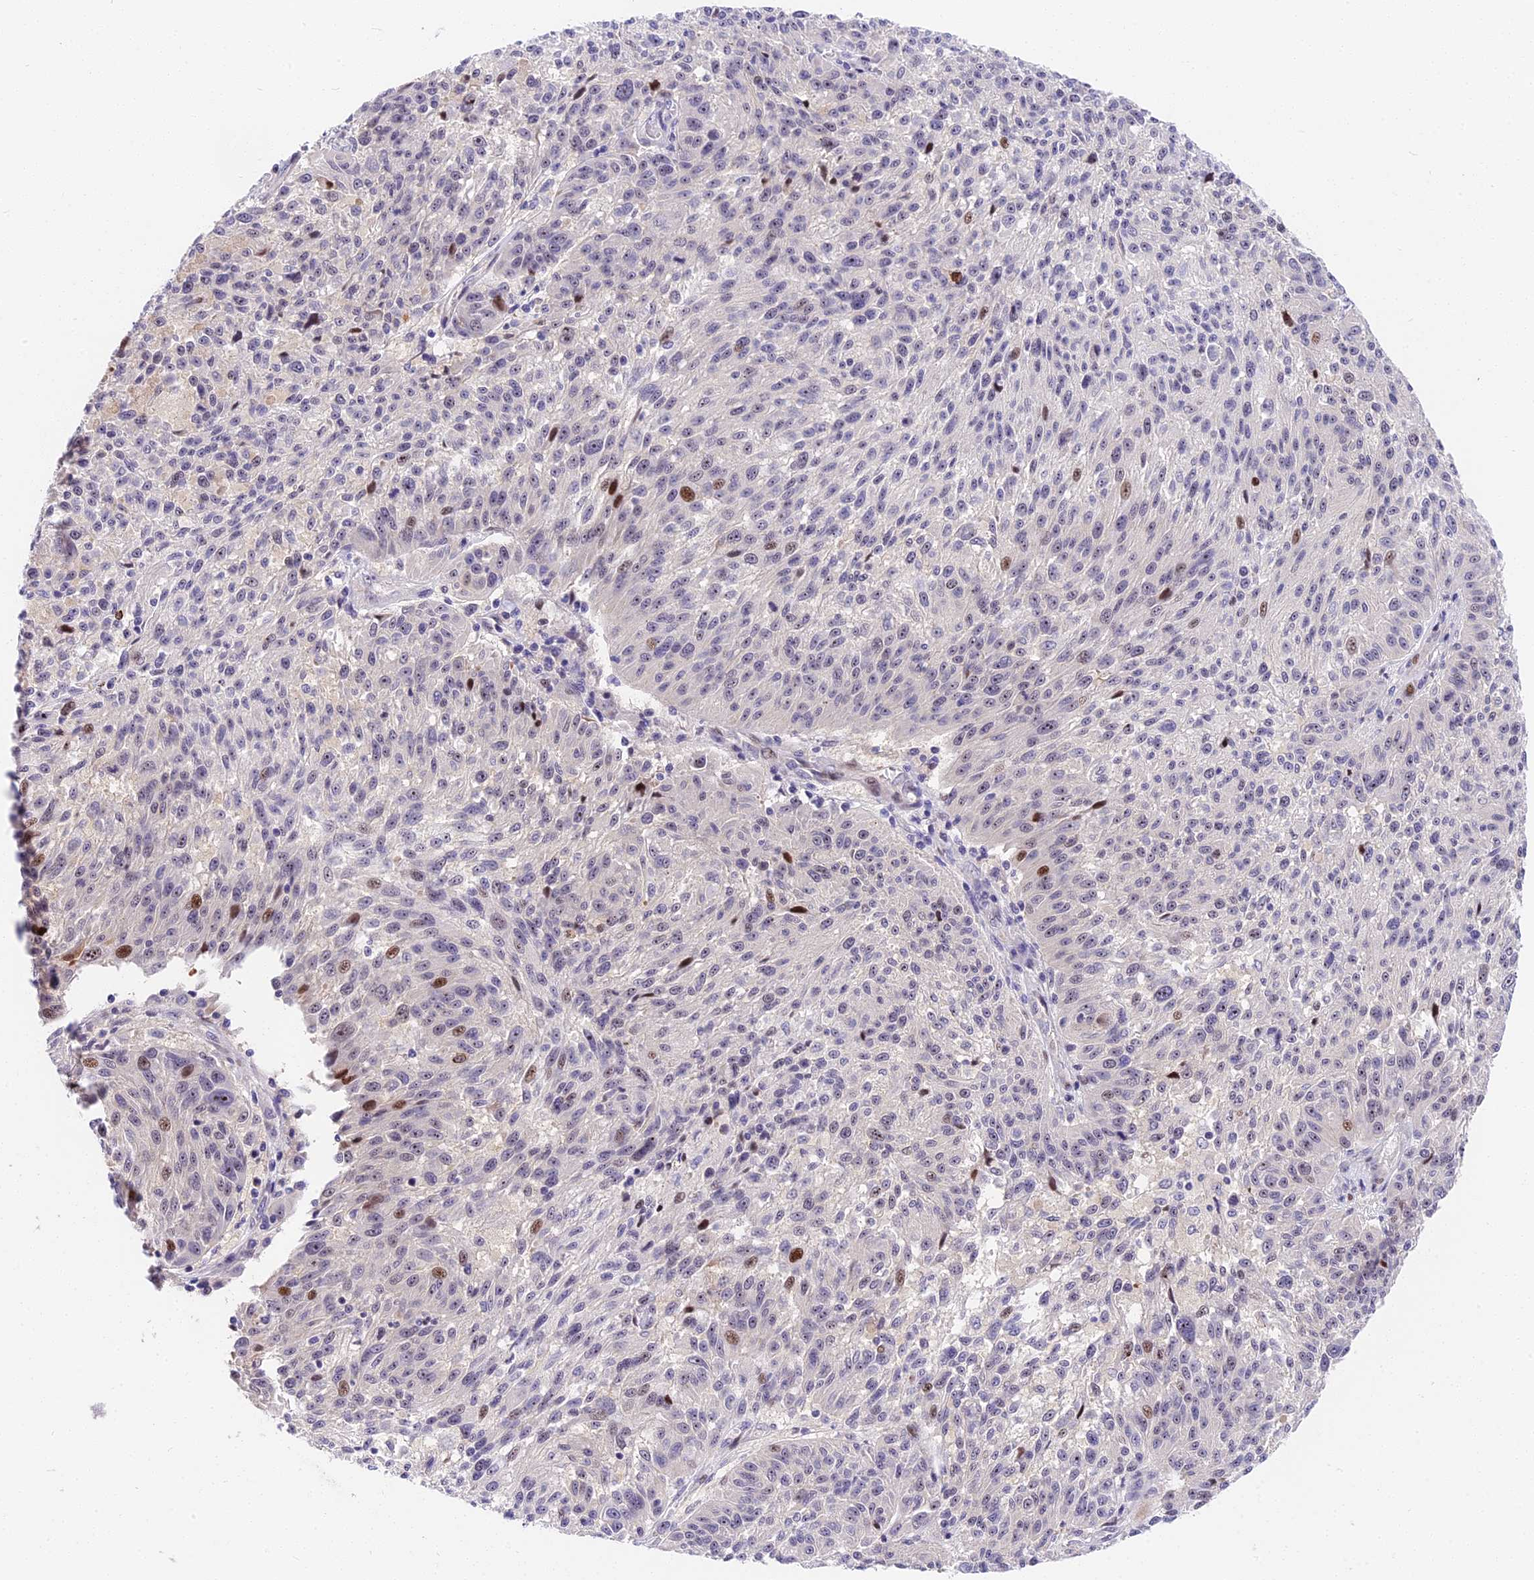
{"staining": {"intensity": "moderate", "quantity": "<25%", "location": "nuclear"}, "tissue": "melanoma", "cell_type": "Tumor cells", "image_type": "cancer", "snomed": [{"axis": "morphology", "description": "Malignant melanoma, NOS"}, {"axis": "topography", "description": "Skin"}], "caption": "A brown stain labels moderate nuclear positivity of a protein in malignant melanoma tumor cells.", "gene": "MIDN", "patient": {"sex": "male", "age": 53}}